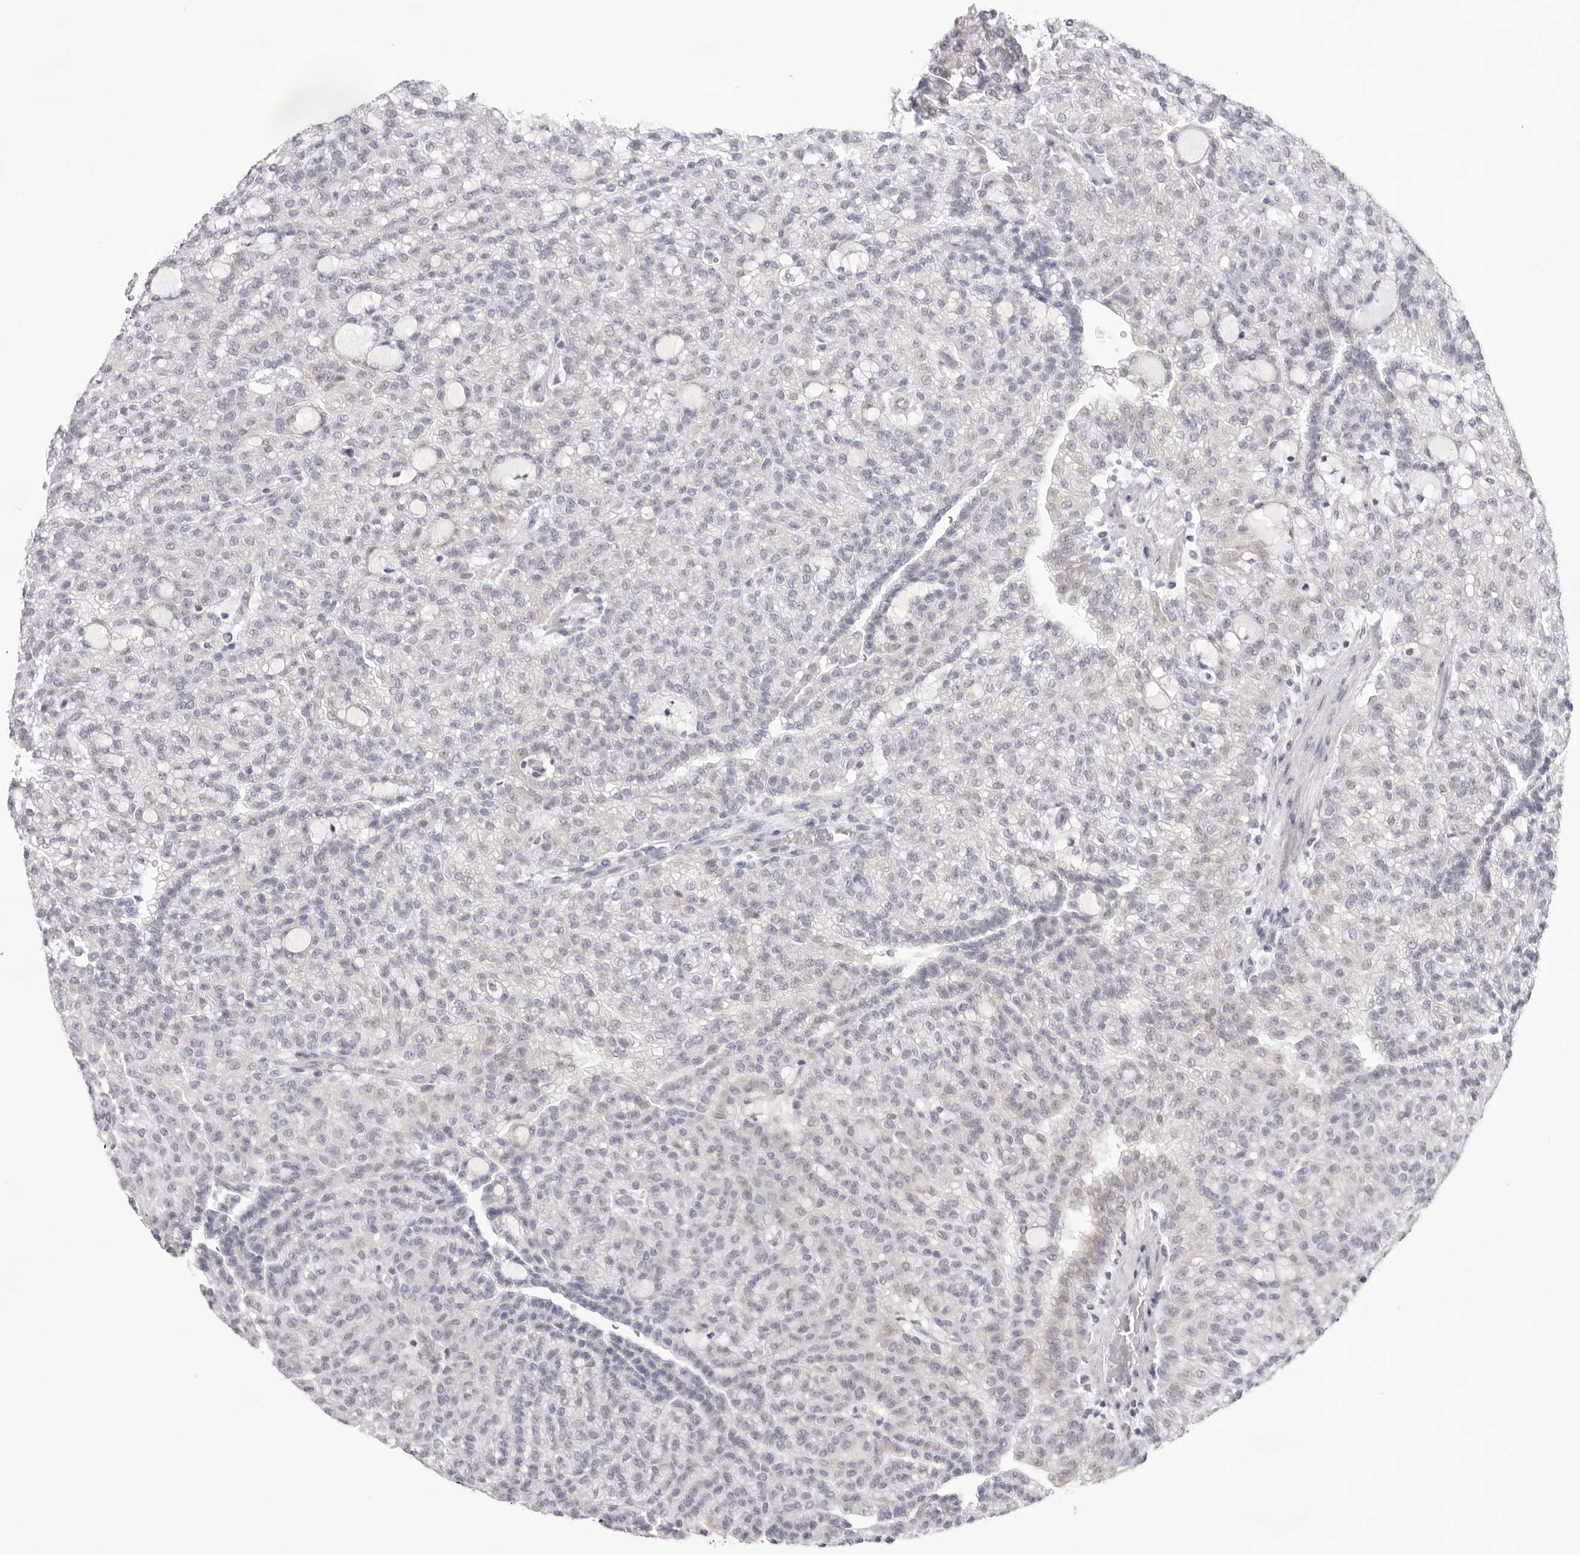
{"staining": {"intensity": "negative", "quantity": "none", "location": "none"}, "tissue": "renal cancer", "cell_type": "Tumor cells", "image_type": "cancer", "snomed": [{"axis": "morphology", "description": "Adenocarcinoma, NOS"}, {"axis": "topography", "description": "Kidney"}], "caption": "Immunohistochemical staining of human adenocarcinoma (renal) shows no significant staining in tumor cells.", "gene": "SMIM2", "patient": {"sex": "male", "age": 63}}